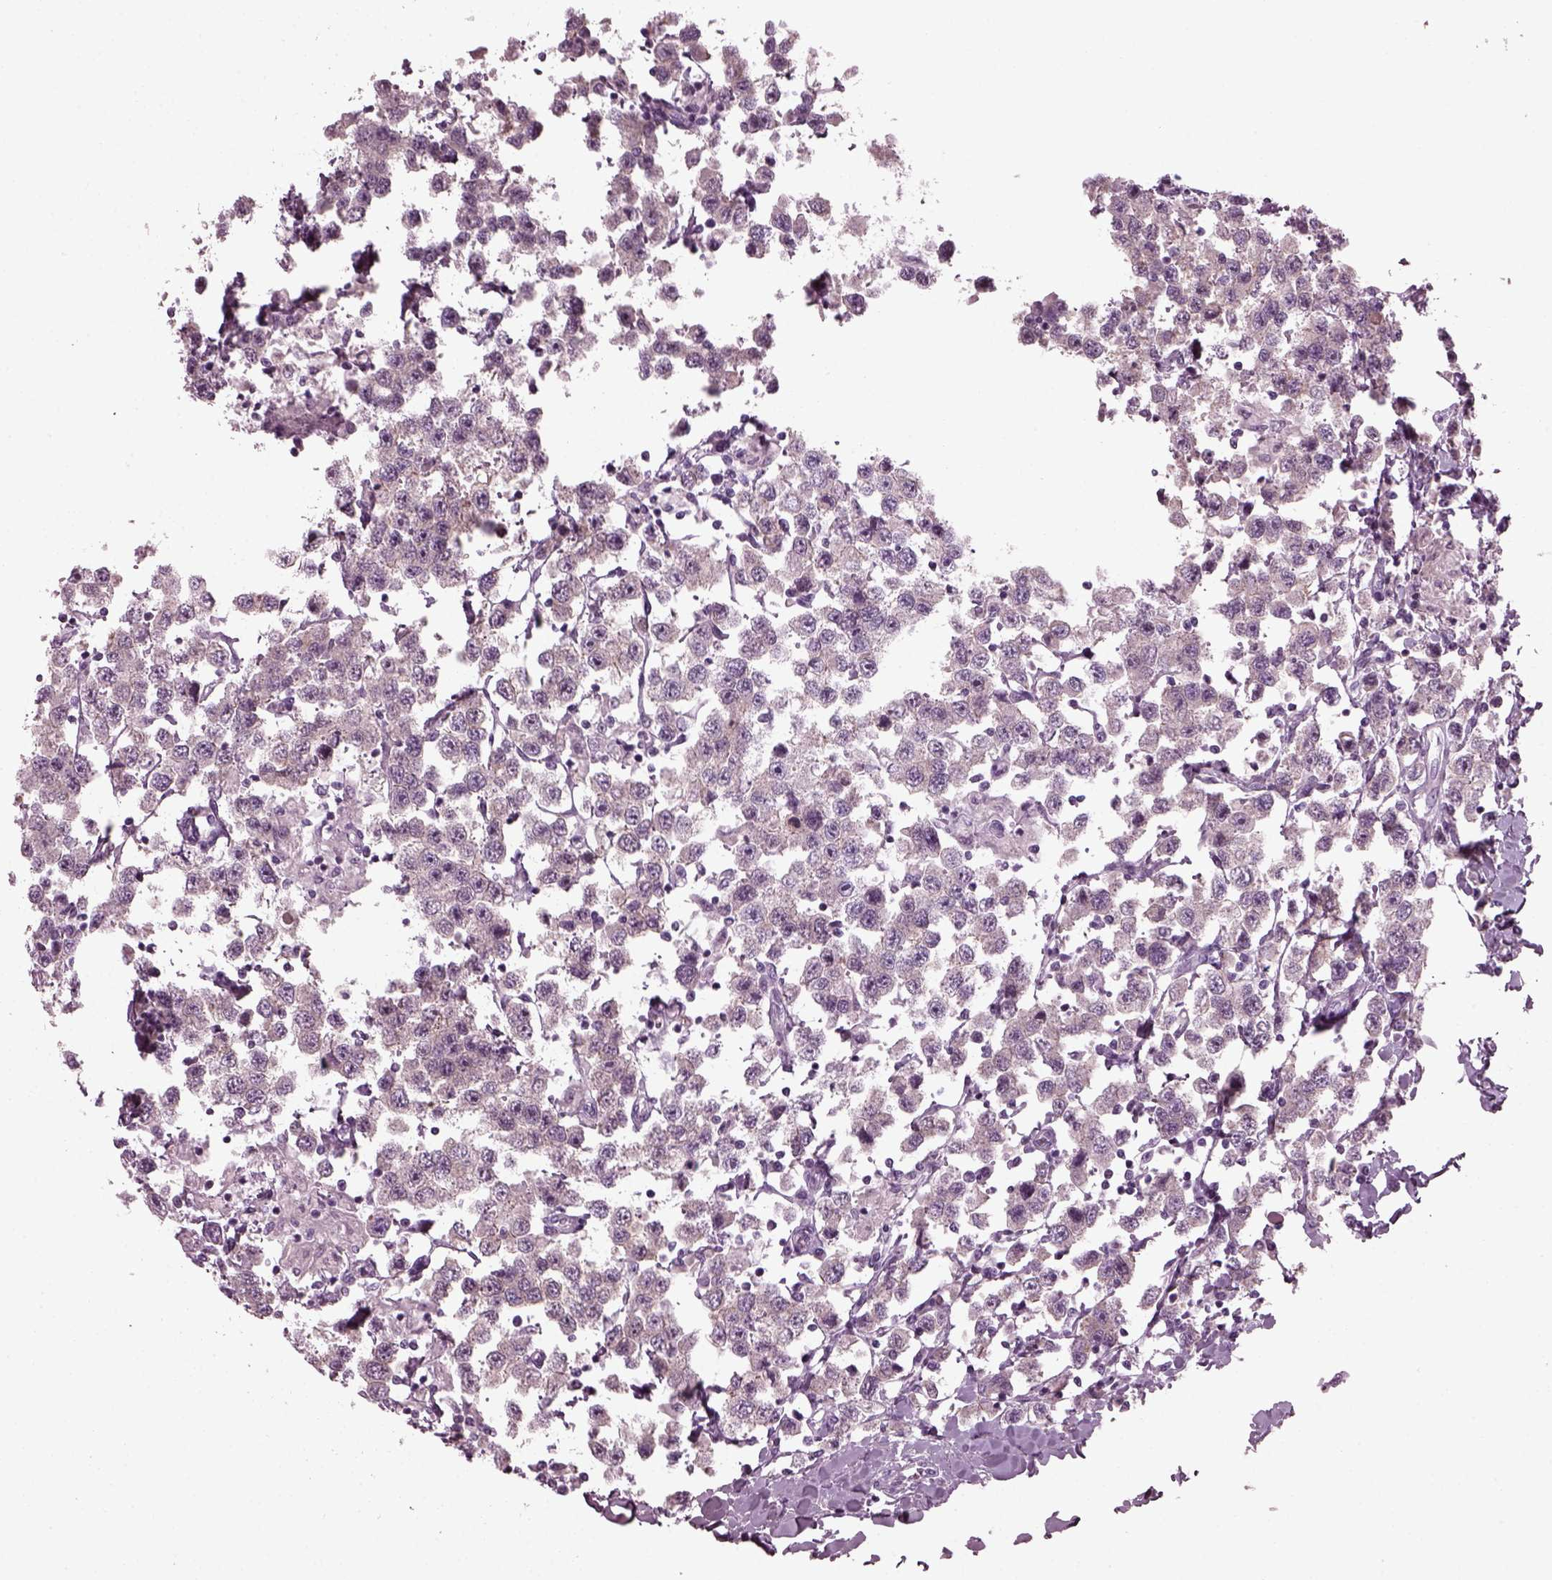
{"staining": {"intensity": "negative", "quantity": "none", "location": "none"}, "tissue": "testis cancer", "cell_type": "Tumor cells", "image_type": "cancer", "snomed": [{"axis": "morphology", "description": "Seminoma, NOS"}, {"axis": "topography", "description": "Testis"}], "caption": "The IHC histopathology image has no significant staining in tumor cells of testis cancer tissue.", "gene": "DPYSL5", "patient": {"sex": "male", "age": 45}}